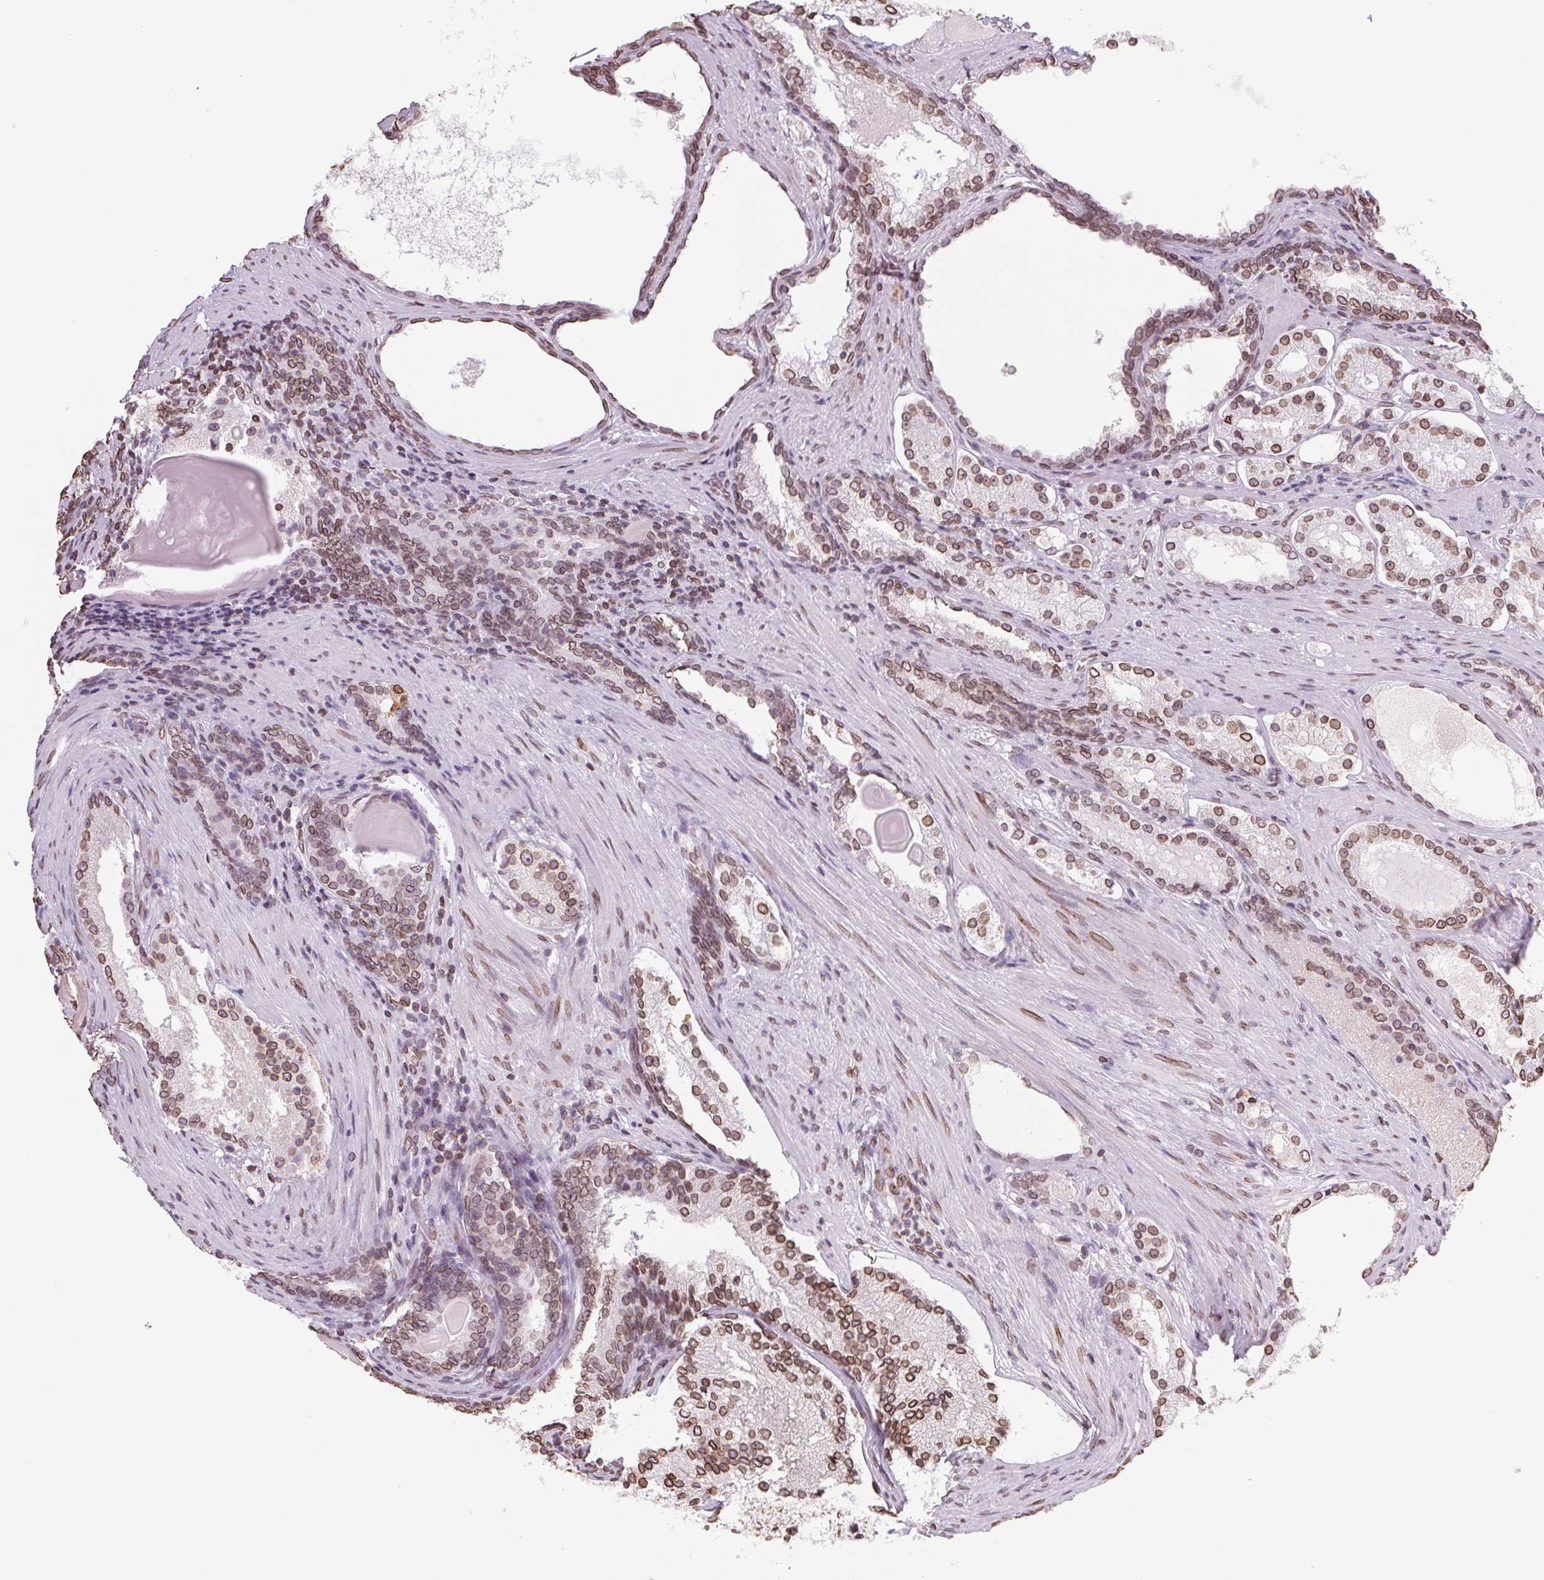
{"staining": {"intensity": "moderate", "quantity": ">75%", "location": "cytoplasmic/membranous,nuclear"}, "tissue": "prostate cancer", "cell_type": "Tumor cells", "image_type": "cancer", "snomed": [{"axis": "morphology", "description": "Adenocarcinoma, Low grade"}, {"axis": "topography", "description": "Prostate"}], "caption": "Tumor cells display medium levels of moderate cytoplasmic/membranous and nuclear positivity in approximately >75% of cells in human prostate cancer (adenocarcinoma (low-grade)). The staining was performed using DAB to visualize the protein expression in brown, while the nuclei were stained in blue with hematoxylin (Magnification: 20x).", "gene": "LMNB2", "patient": {"sex": "male", "age": 57}}